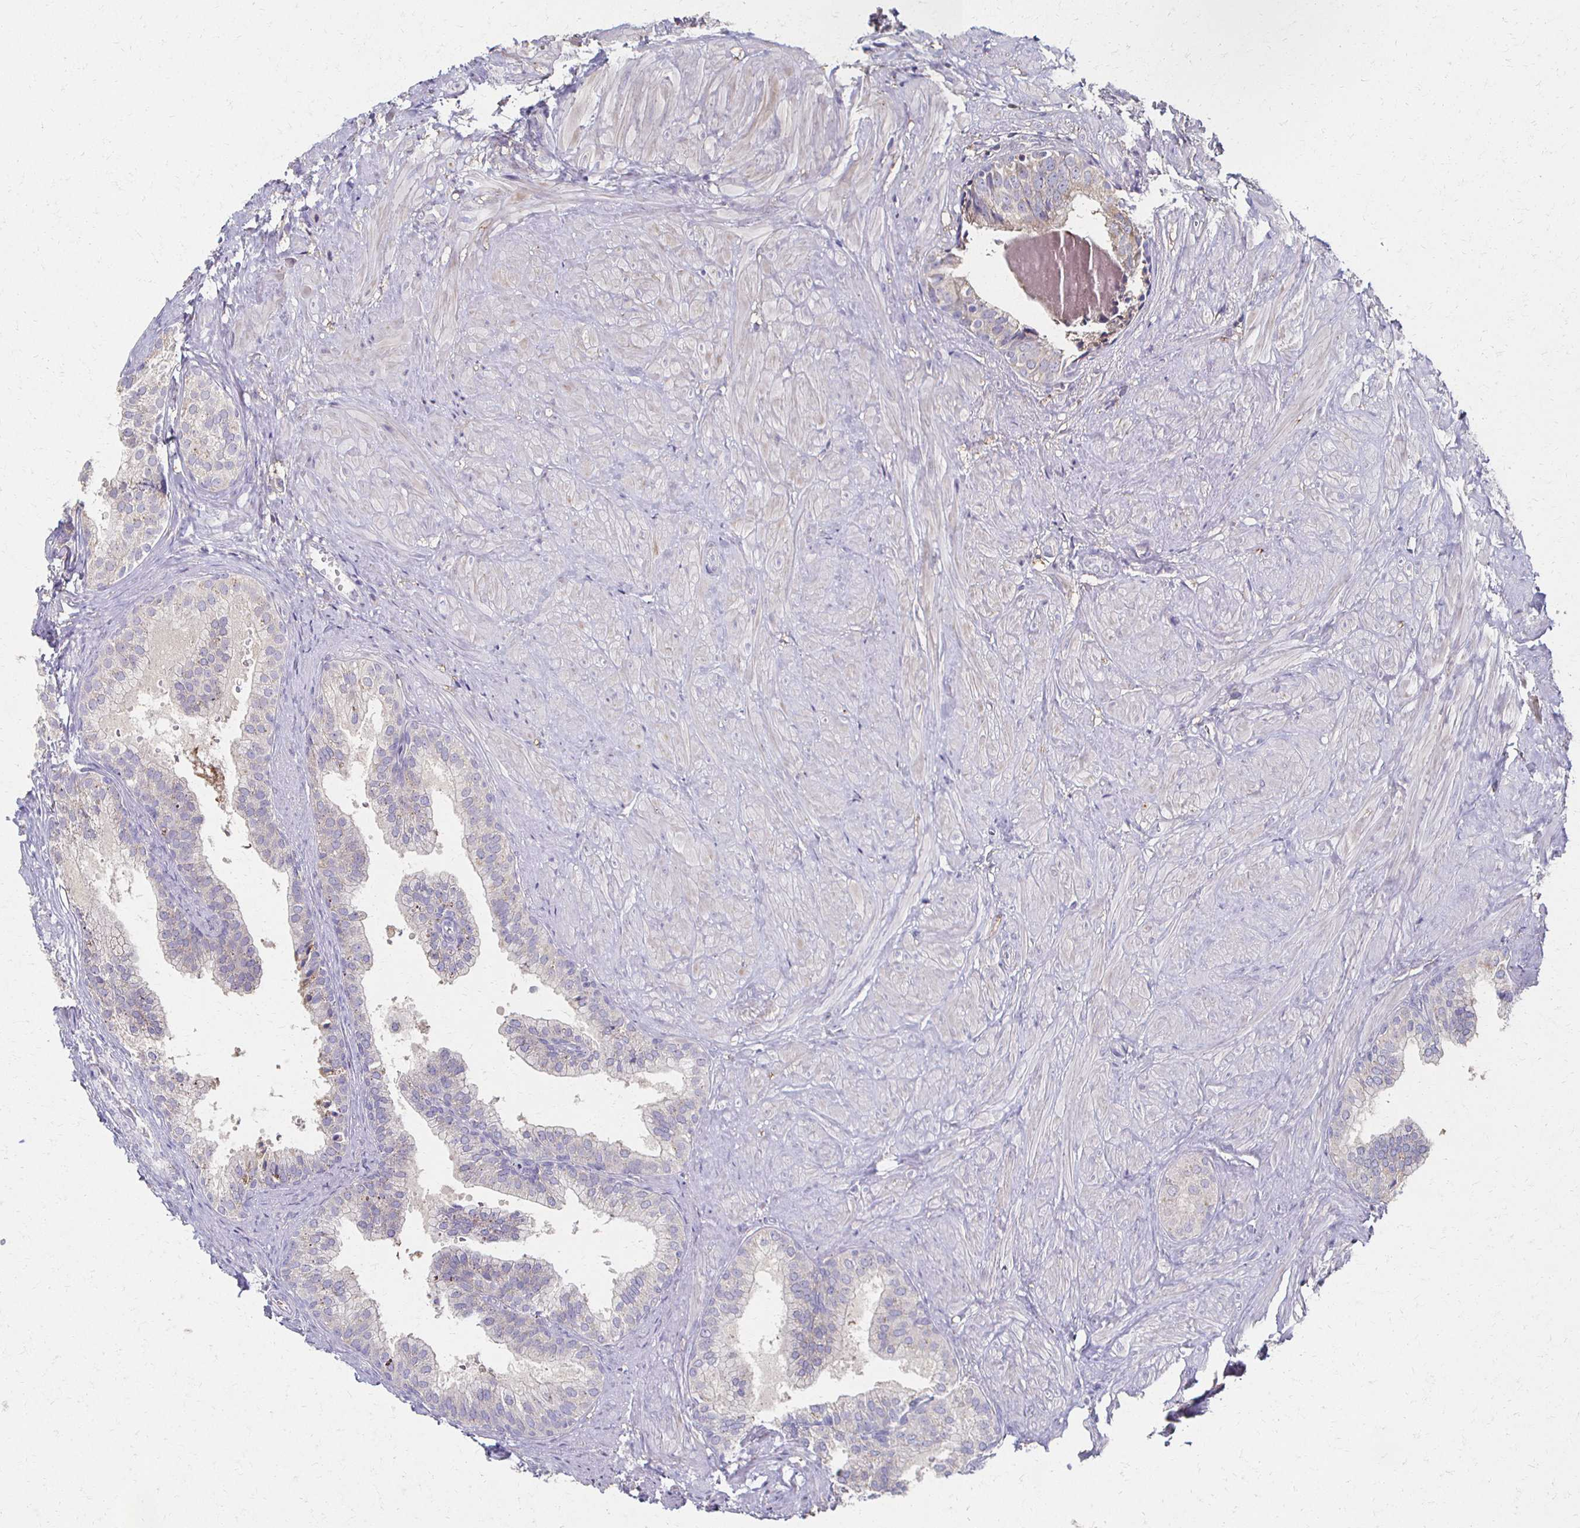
{"staining": {"intensity": "negative", "quantity": "none", "location": "none"}, "tissue": "prostate", "cell_type": "Glandular cells", "image_type": "normal", "snomed": [{"axis": "morphology", "description": "Normal tissue, NOS"}, {"axis": "topography", "description": "Prostate"}, {"axis": "topography", "description": "Peripheral nerve tissue"}], "caption": "An IHC photomicrograph of normal prostate is shown. There is no staining in glandular cells of prostate. (Stains: DAB (3,3'-diaminobenzidine) IHC with hematoxylin counter stain, Microscopy: brightfield microscopy at high magnification).", "gene": "CX3CR1", "patient": {"sex": "male", "age": 55}}